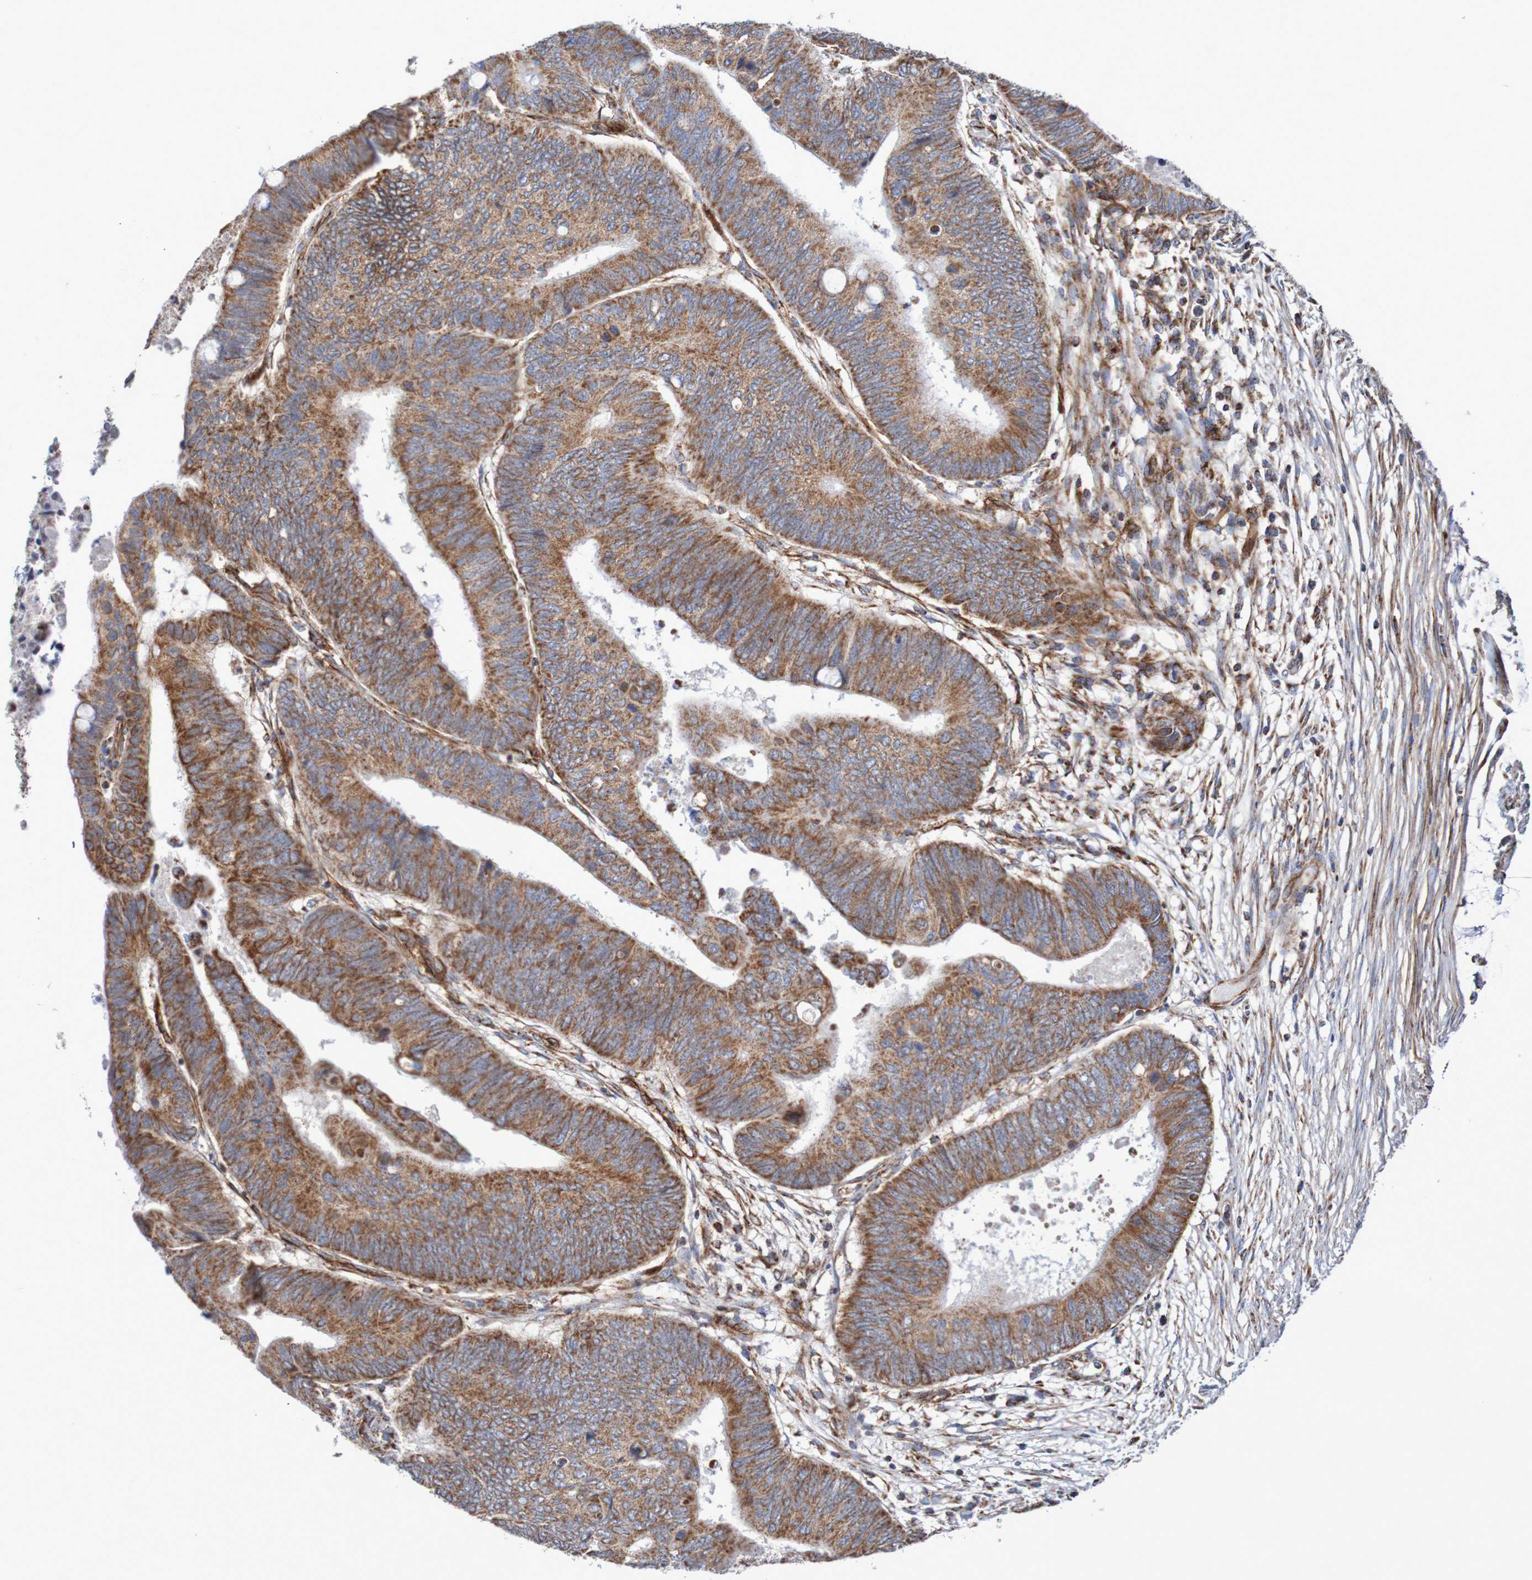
{"staining": {"intensity": "moderate", "quantity": ">75%", "location": "cytoplasmic/membranous"}, "tissue": "colorectal cancer", "cell_type": "Tumor cells", "image_type": "cancer", "snomed": [{"axis": "morphology", "description": "Normal tissue, NOS"}, {"axis": "morphology", "description": "Adenocarcinoma, NOS"}, {"axis": "topography", "description": "Rectum"}, {"axis": "topography", "description": "Peripheral nerve tissue"}], "caption": "Immunohistochemistry of colorectal cancer exhibits medium levels of moderate cytoplasmic/membranous staining in approximately >75% of tumor cells. The staining is performed using DAB brown chromogen to label protein expression. The nuclei are counter-stained blue using hematoxylin.", "gene": "MMEL1", "patient": {"sex": "male", "age": 92}}